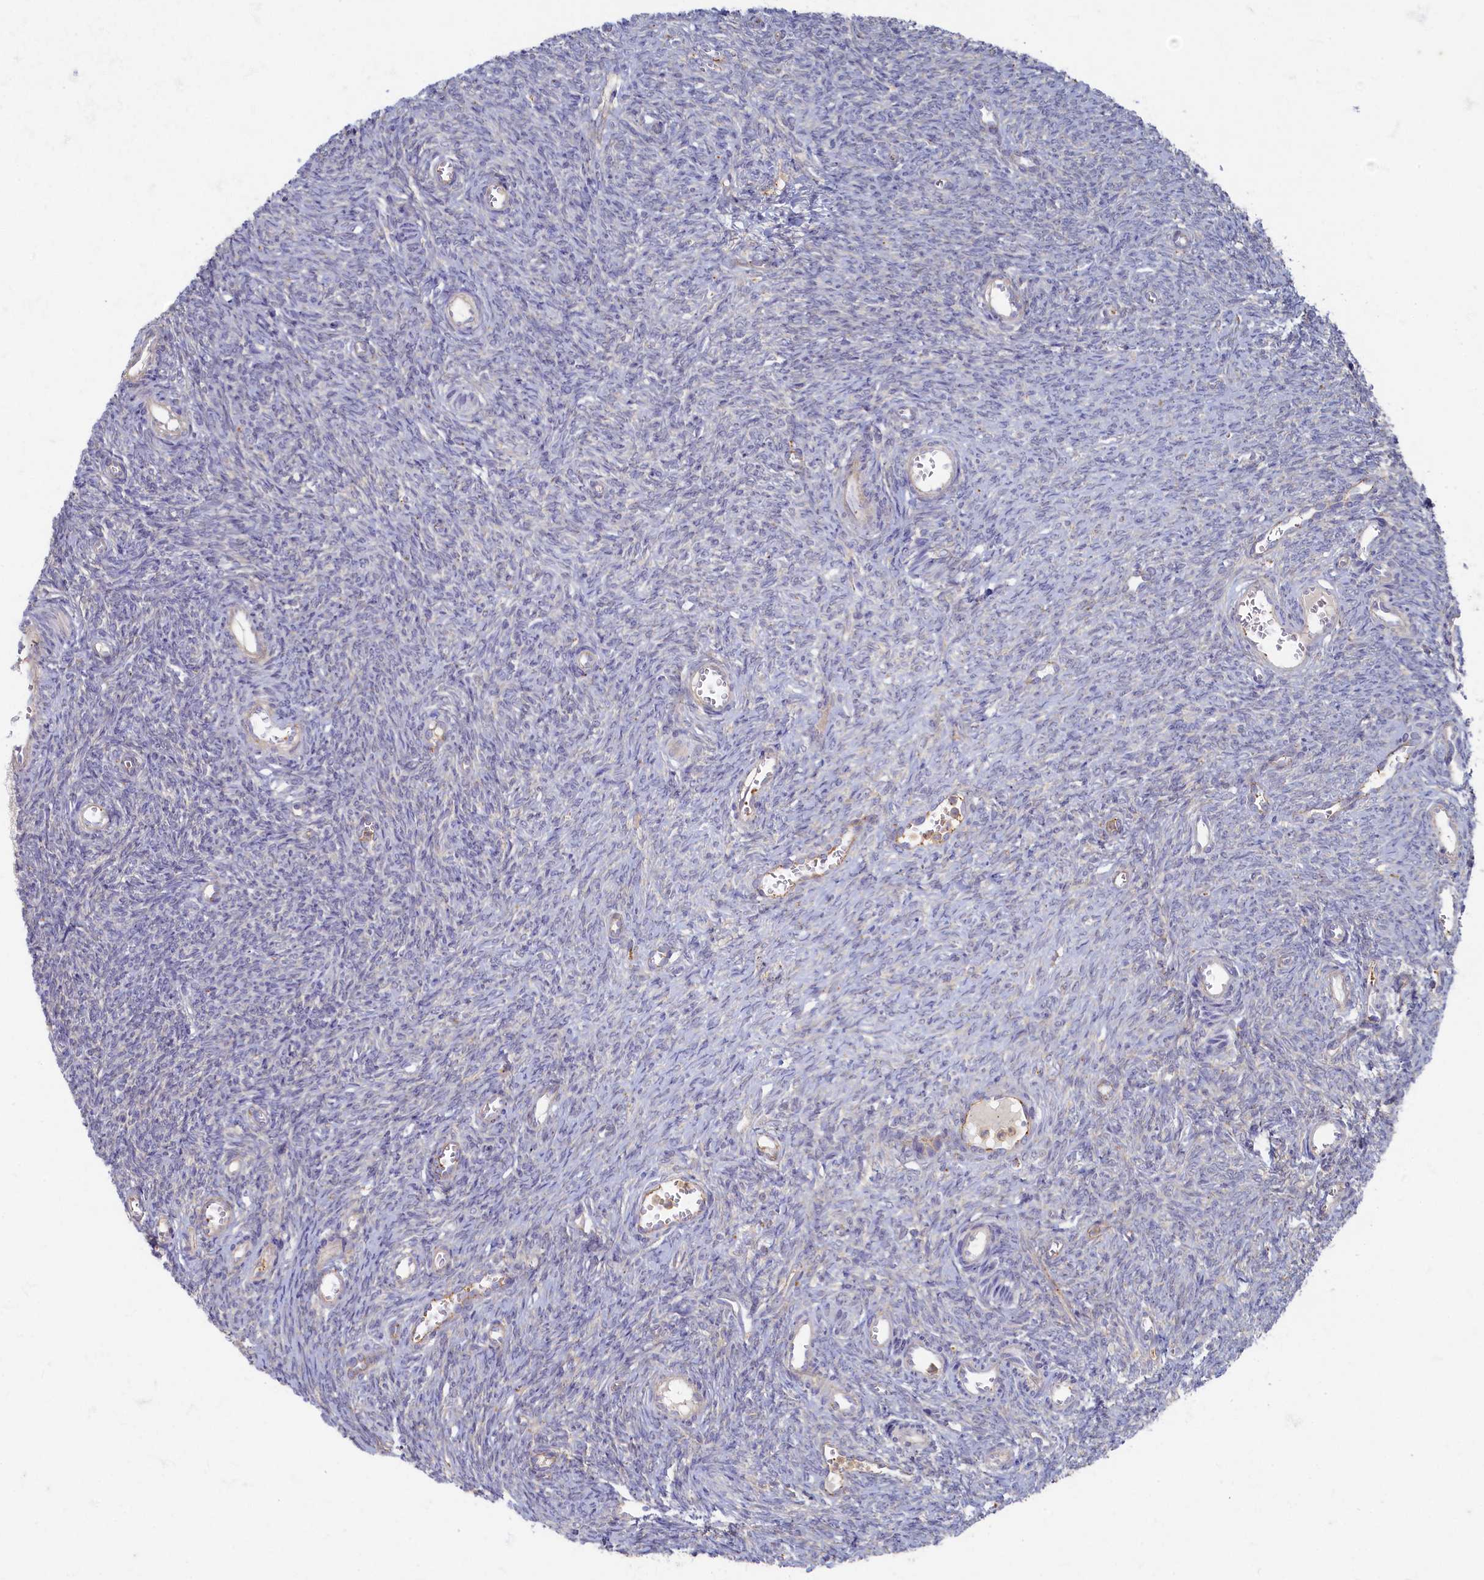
{"staining": {"intensity": "negative", "quantity": "none", "location": "none"}, "tissue": "ovary", "cell_type": "Ovarian stroma cells", "image_type": "normal", "snomed": [{"axis": "morphology", "description": "Normal tissue, NOS"}, {"axis": "topography", "description": "Ovary"}], "caption": "High magnification brightfield microscopy of benign ovary stained with DAB (3,3'-diaminobenzidine) (brown) and counterstained with hematoxylin (blue): ovarian stroma cells show no significant positivity. (DAB (3,3'-diaminobenzidine) IHC with hematoxylin counter stain).", "gene": "PSMG2", "patient": {"sex": "female", "age": 44}}